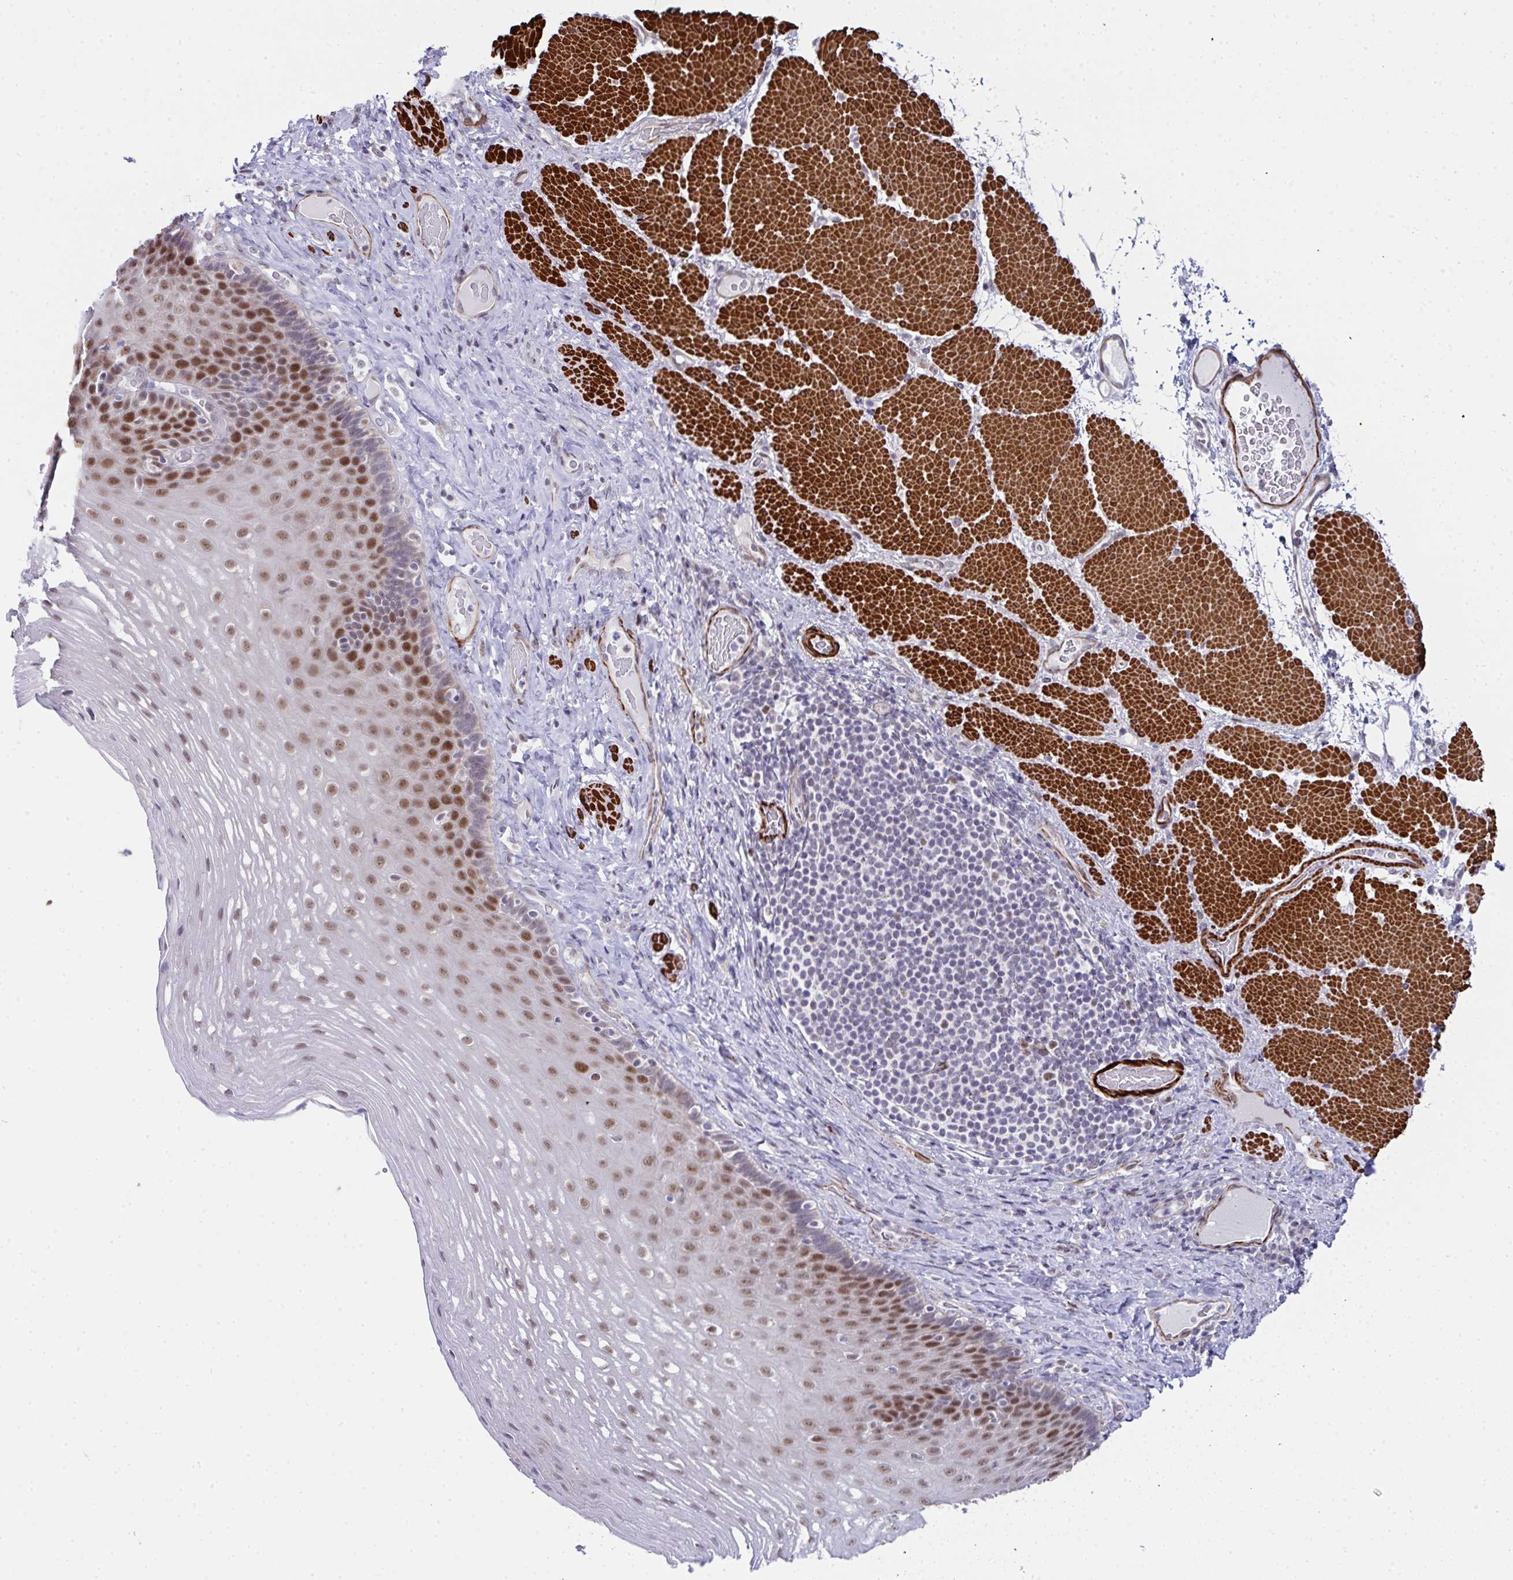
{"staining": {"intensity": "moderate", "quantity": "25%-75%", "location": "nuclear"}, "tissue": "esophagus", "cell_type": "Squamous epithelial cells", "image_type": "normal", "snomed": [{"axis": "morphology", "description": "Normal tissue, NOS"}, {"axis": "topography", "description": "Esophagus"}], "caption": "Immunohistochemical staining of benign human esophagus displays medium levels of moderate nuclear staining in about 25%-75% of squamous epithelial cells. (DAB (3,3'-diaminobenzidine) IHC with brightfield microscopy, high magnification).", "gene": "GINS2", "patient": {"sex": "male", "age": 62}}